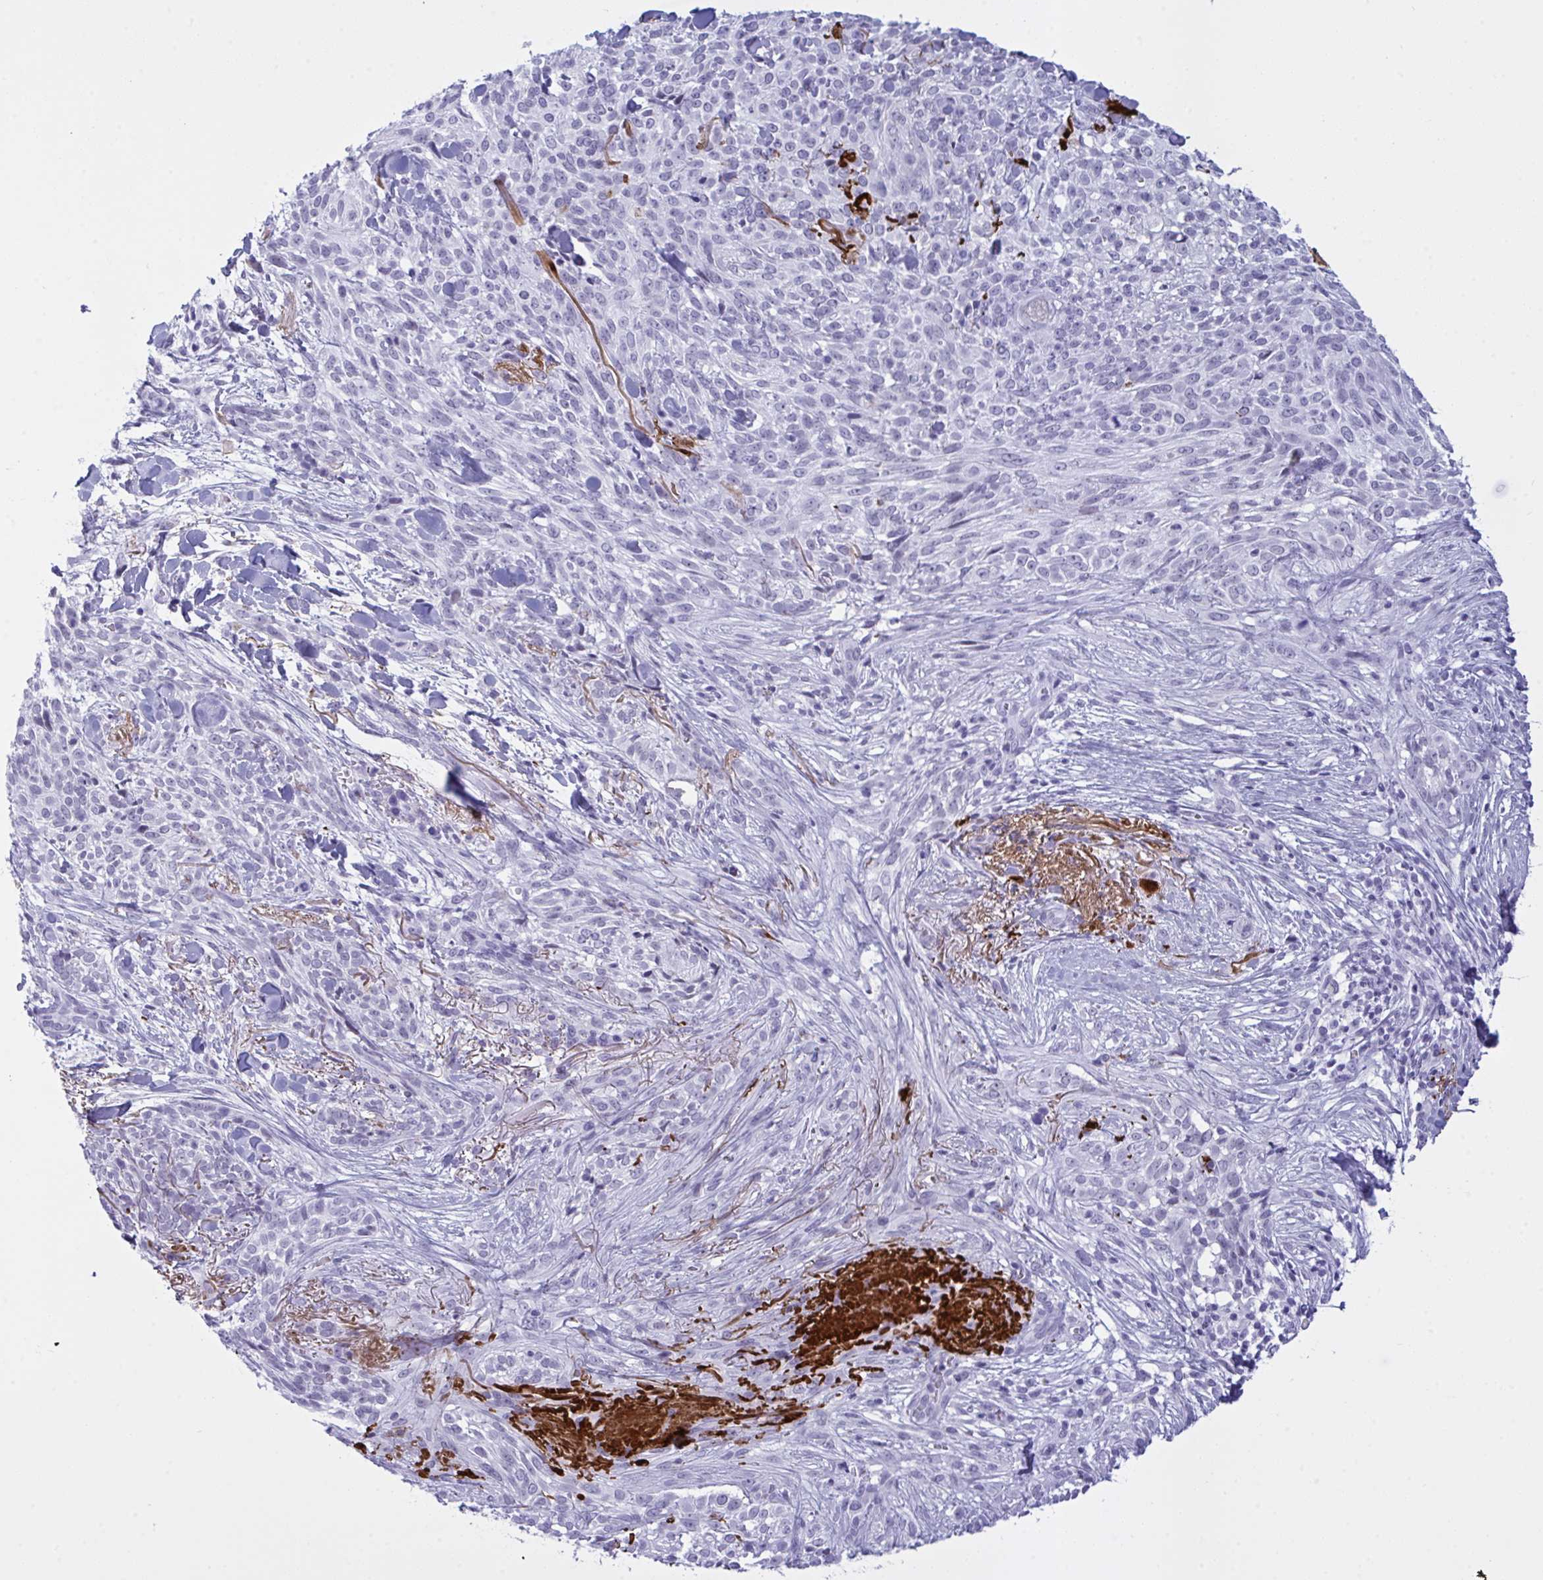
{"staining": {"intensity": "negative", "quantity": "none", "location": "none"}, "tissue": "skin cancer", "cell_type": "Tumor cells", "image_type": "cancer", "snomed": [{"axis": "morphology", "description": "Basal cell carcinoma"}, {"axis": "topography", "description": "Skin"}, {"axis": "topography", "description": "Skin of face"}], "caption": "Image shows no significant protein staining in tumor cells of skin cancer.", "gene": "ELN", "patient": {"sex": "female", "age": 90}}